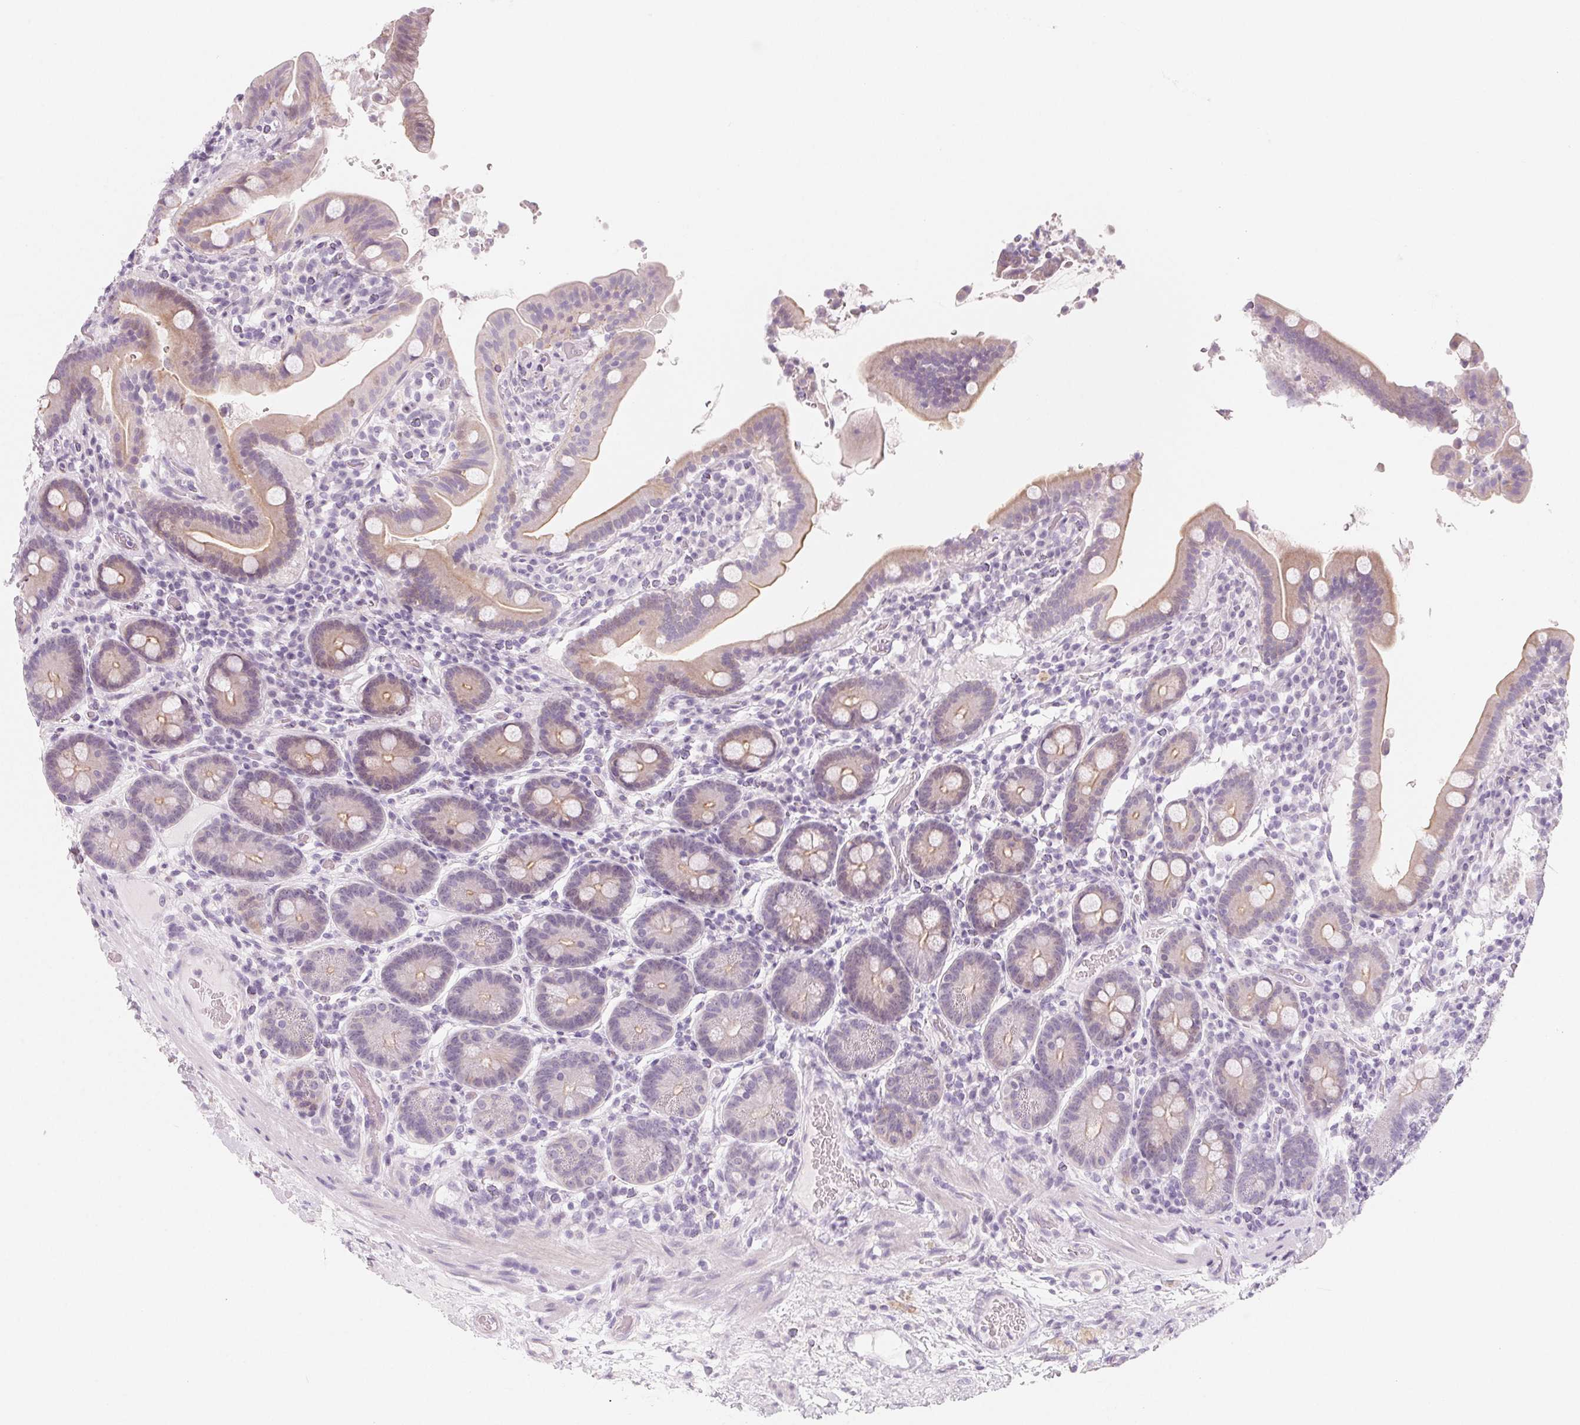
{"staining": {"intensity": "weak", "quantity": "<25%", "location": "cytoplasmic/membranous"}, "tissue": "small intestine", "cell_type": "Glandular cells", "image_type": "normal", "snomed": [{"axis": "morphology", "description": "Normal tissue, NOS"}, {"axis": "topography", "description": "Small intestine"}], "caption": "DAB (3,3'-diaminobenzidine) immunohistochemical staining of unremarkable small intestine demonstrates no significant expression in glandular cells.", "gene": "SH3GL2", "patient": {"sex": "male", "age": 26}}